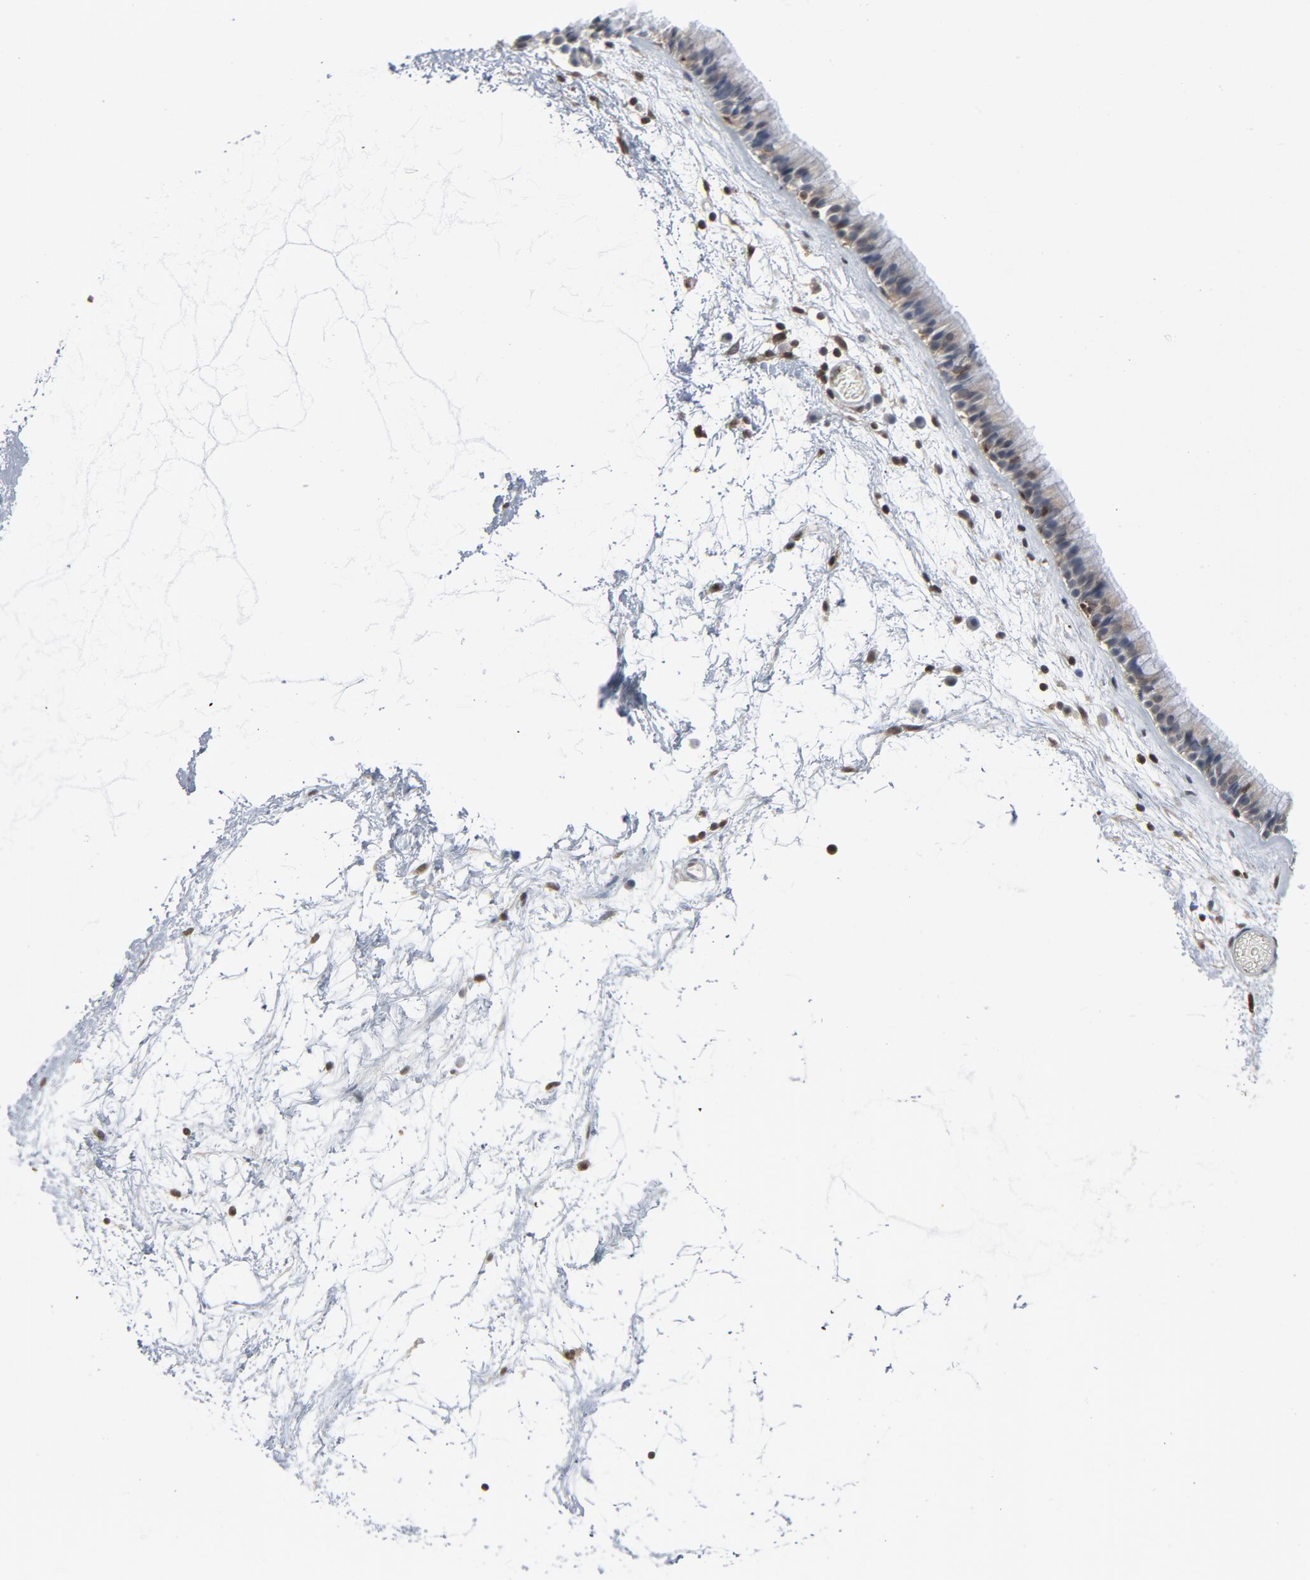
{"staining": {"intensity": "moderate", "quantity": "<25%", "location": "nuclear"}, "tissue": "nasopharynx", "cell_type": "Respiratory epithelial cells", "image_type": "normal", "snomed": [{"axis": "morphology", "description": "Normal tissue, NOS"}, {"axis": "morphology", "description": "Inflammation, NOS"}, {"axis": "topography", "description": "Nasopharynx"}], "caption": "Brown immunohistochemical staining in unremarkable human nasopharynx shows moderate nuclear expression in approximately <25% of respiratory epithelial cells.", "gene": "STAT5A", "patient": {"sex": "male", "age": 48}}